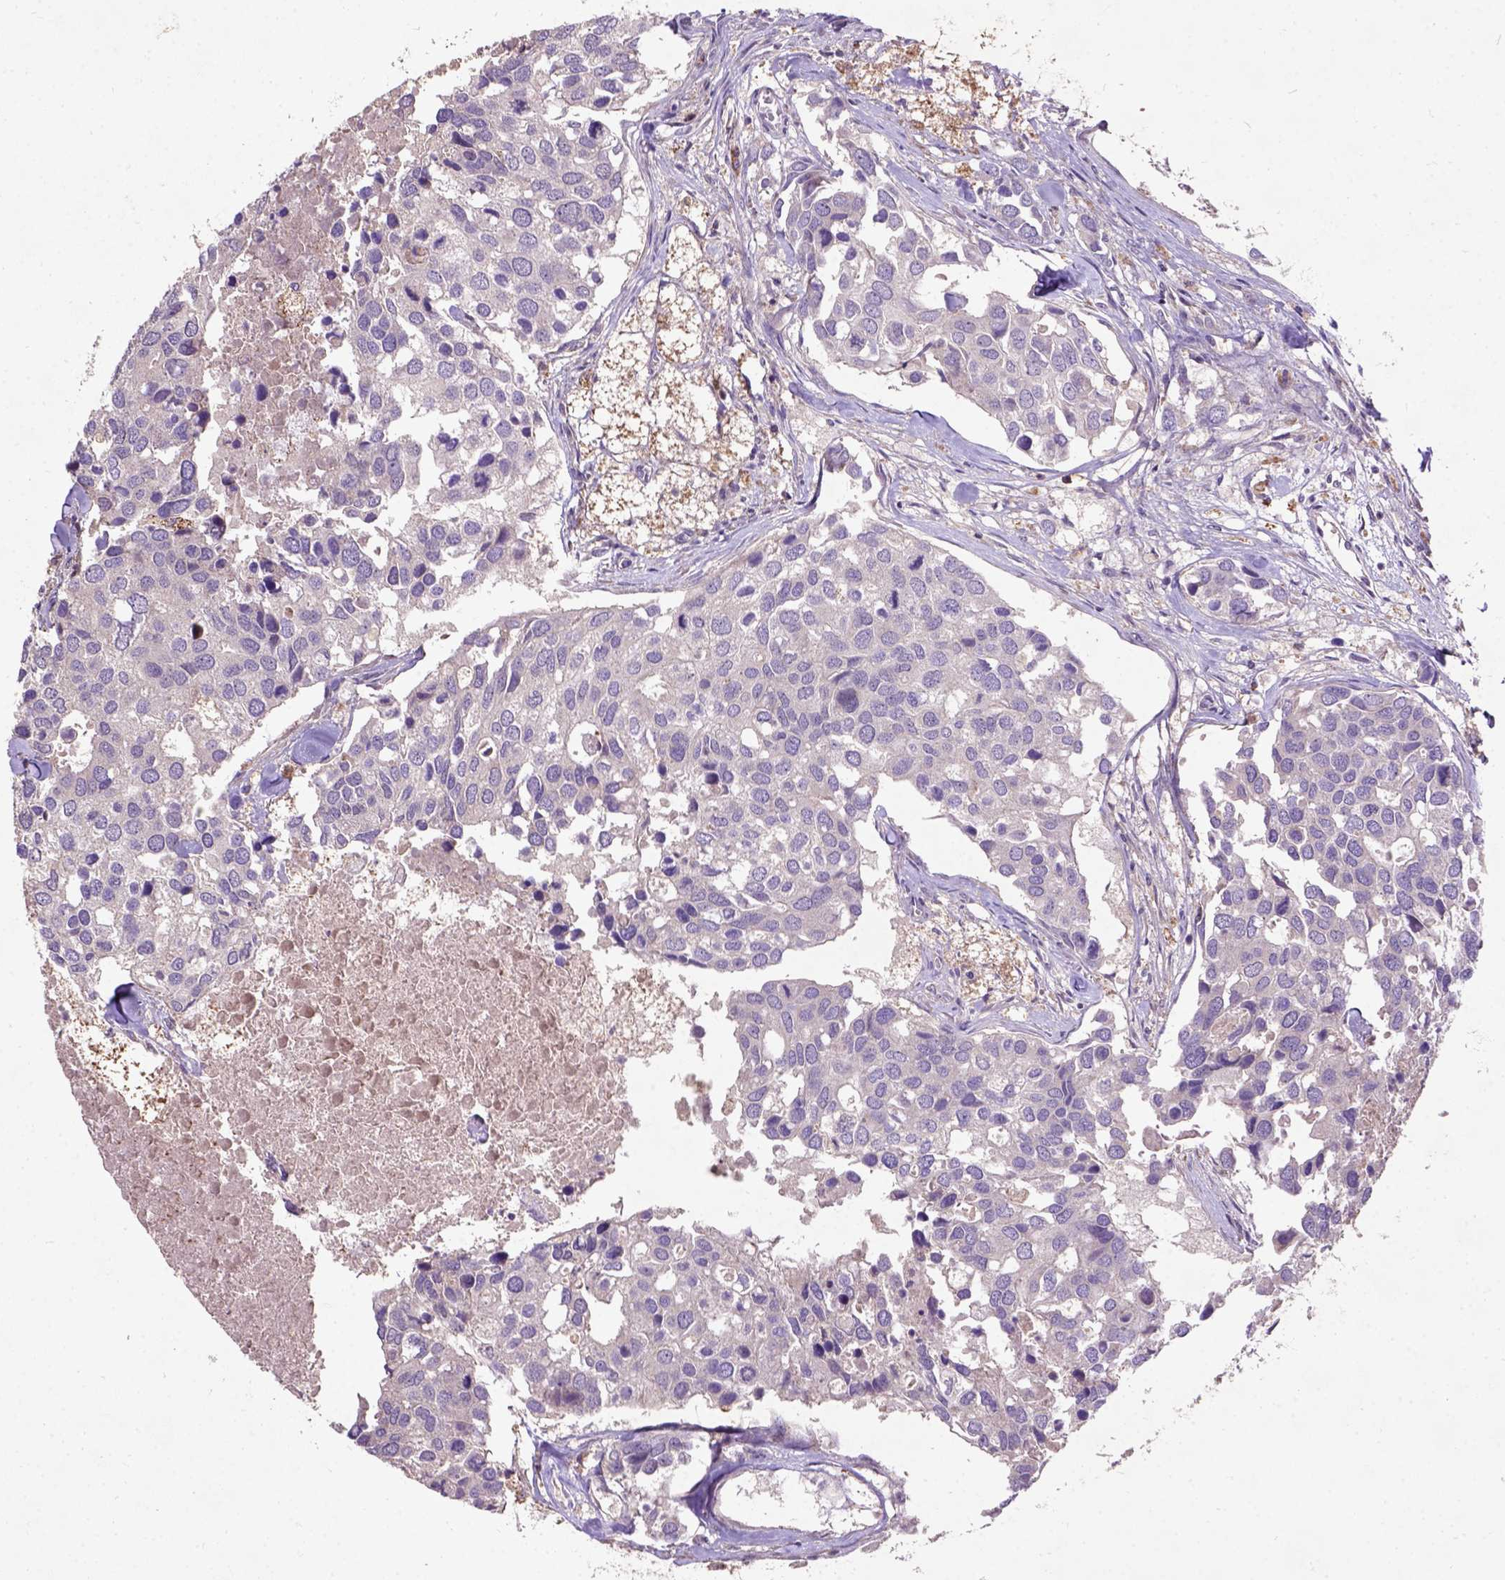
{"staining": {"intensity": "negative", "quantity": "none", "location": "none"}, "tissue": "breast cancer", "cell_type": "Tumor cells", "image_type": "cancer", "snomed": [{"axis": "morphology", "description": "Duct carcinoma"}, {"axis": "topography", "description": "Breast"}], "caption": "Human breast cancer stained for a protein using immunohistochemistry (IHC) exhibits no expression in tumor cells.", "gene": "KBTBD8", "patient": {"sex": "female", "age": 83}}